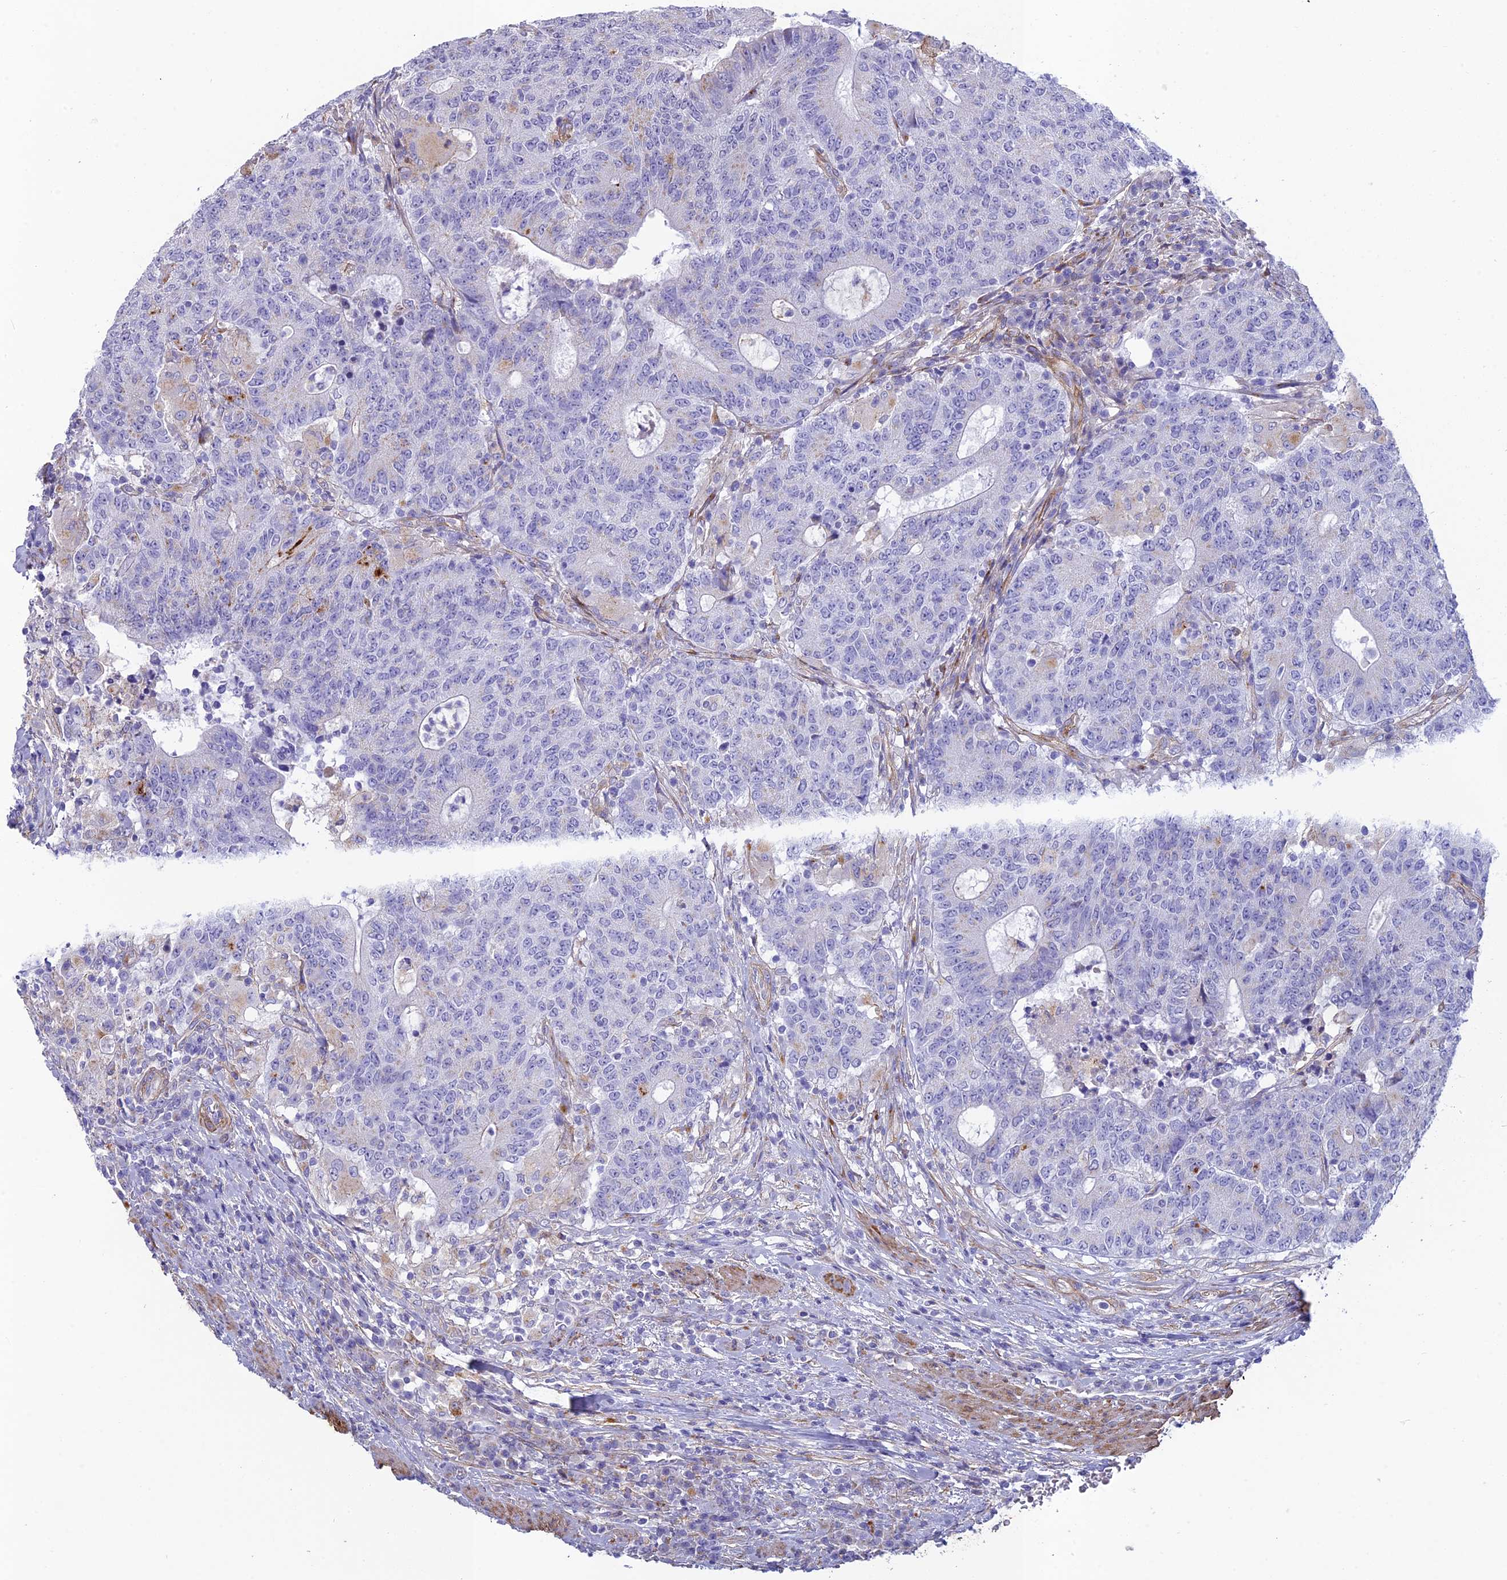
{"staining": {"intensity": "negative", "quantity": "none", "location": "none"}, "tissue": "colorectal cancer", "cell_type": "Tumor cells", "image_type": "cancer", "snomed": [{"axis": "morphology", "description": "Adenocarcinoma, NOS"}, {"axis": "topography", "description": "Colon"}], "caption": "An immunohistochemistry (IHC) image of adenocarcinoma (colorectal) is shown. There is no staining in tumor cells of adenocarcinoma (colorectal).", "gene": "TNS1", "patient": {"sex": "female", "age": 75}}